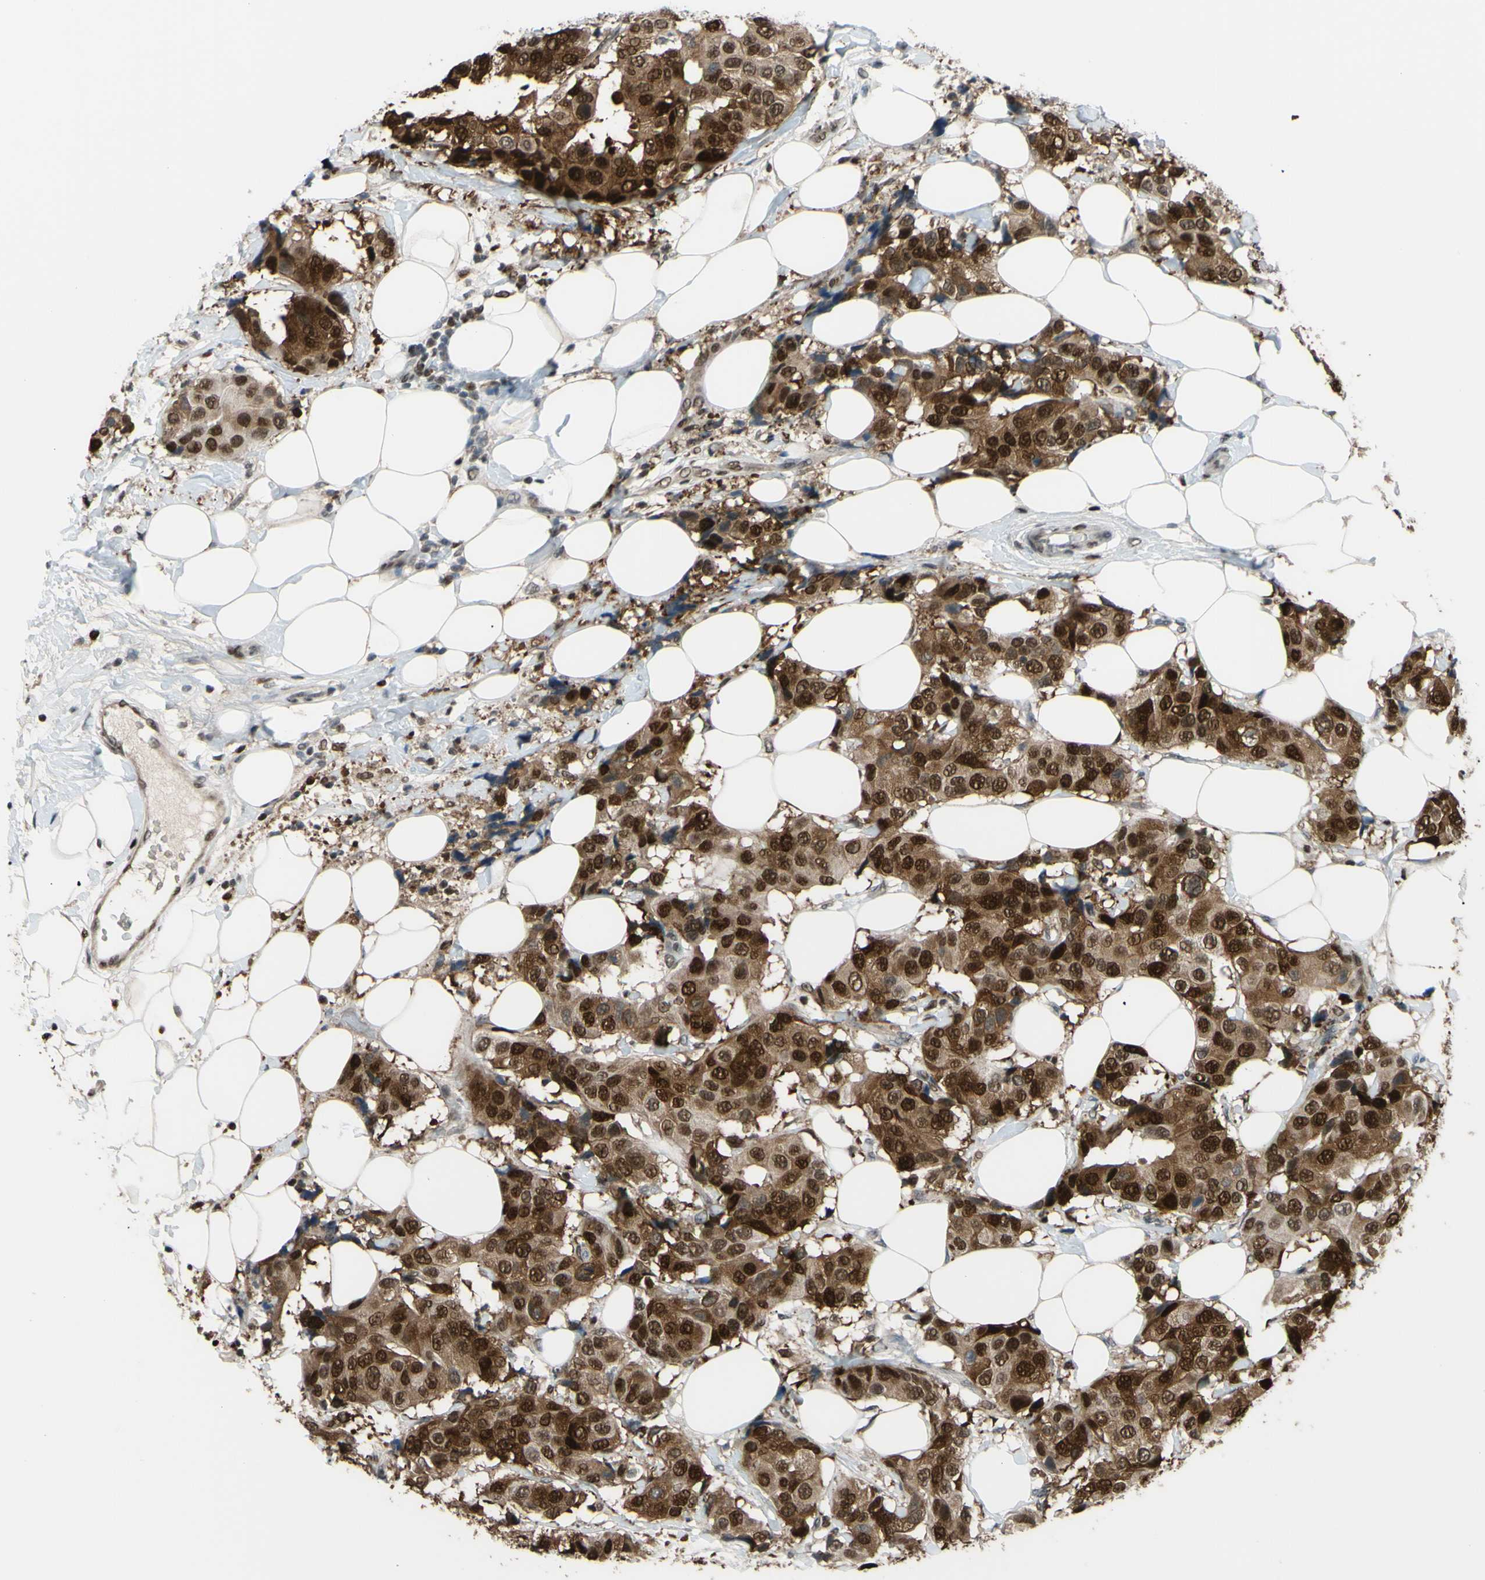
{"staining": {"intensity": "strong", "quantity": ">75%", "location": "cytoplasmic/membranous,nuclear"}, "tissue": "breast cancer", "cell_type": "Tumor cells", "image_type": "cancer", "snomed": [{"axis": "morphology", "description": "Normal tissue, NOS"}, {"axis": "morphology", "description": "Duct carcinoma"}, {"axis": "topography", "description": "Breast"}], "caption": "Breast invasive ductal carcinoma tissue exhibits strong cytoplasmic/membranous and nuclear positivity in approximately >75% of tumor cells The staining was performed using DAB (3,3'-diaminobenzidine), with brown indicating positive protein expression. Nuclei are stained blue with hematoxylin.", "gene": "FKBP5", "patient": {"sex": "female", "age": 39}}